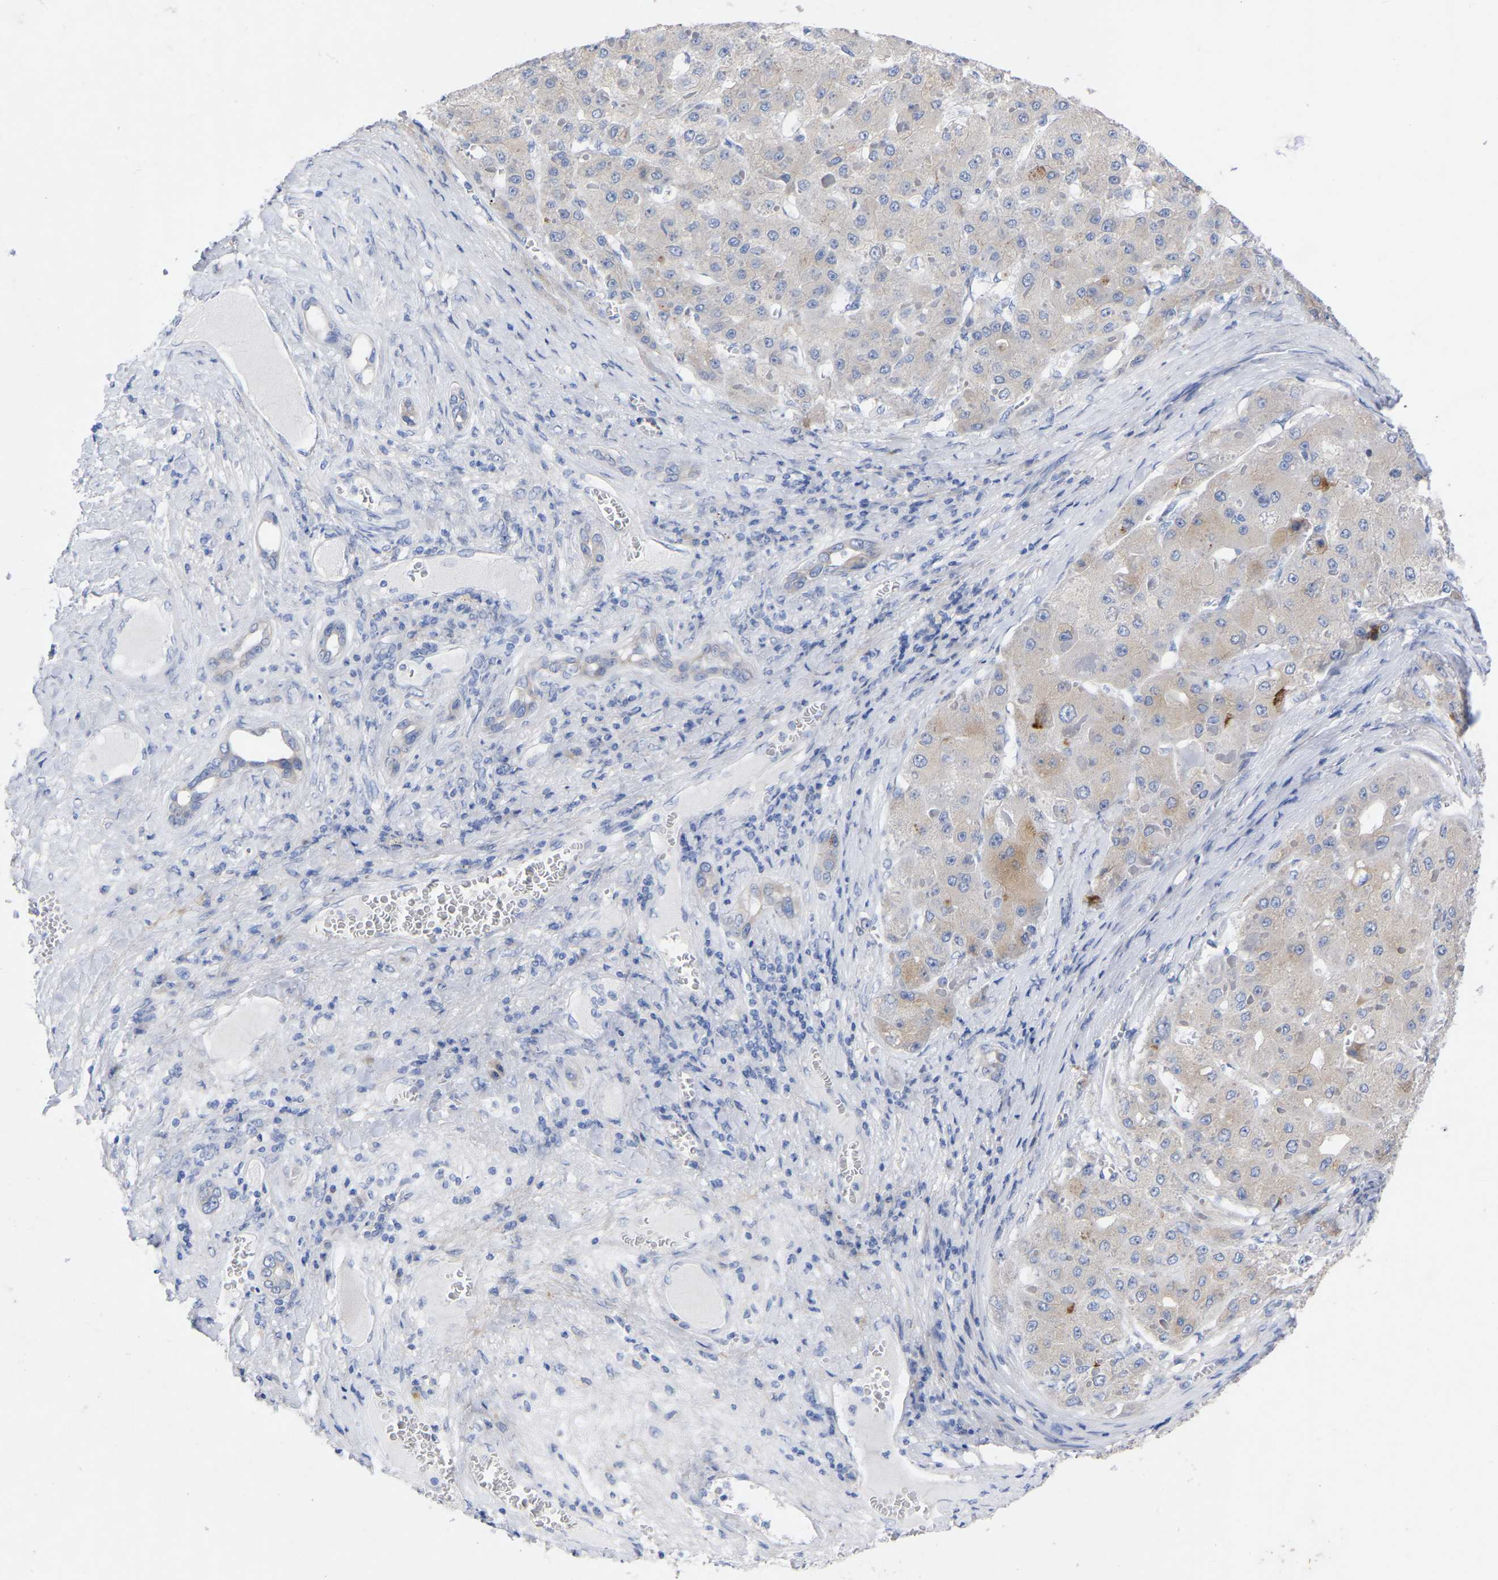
{"staining": {"intensity": "weak", "quantity": "<25%", "location": "cytoplasmic/membranous"}, "tissue": "liver cancer", "cell_type": "Tumor cells", "image_type": "cancer", "snomed": [{"axis": "morphology", "description": "Carcinoma, Hepatocellular, NOS"}, {"axis": "topography", "description": "Liver"}], "caption": "The photomicrograph displays no significant positivity in tumor cells of hepatocellular carcinoma (liver). Nuclei are stained in blue.", "gene": "STRIP2", "patient": {"sex": "female", "age": 73}}